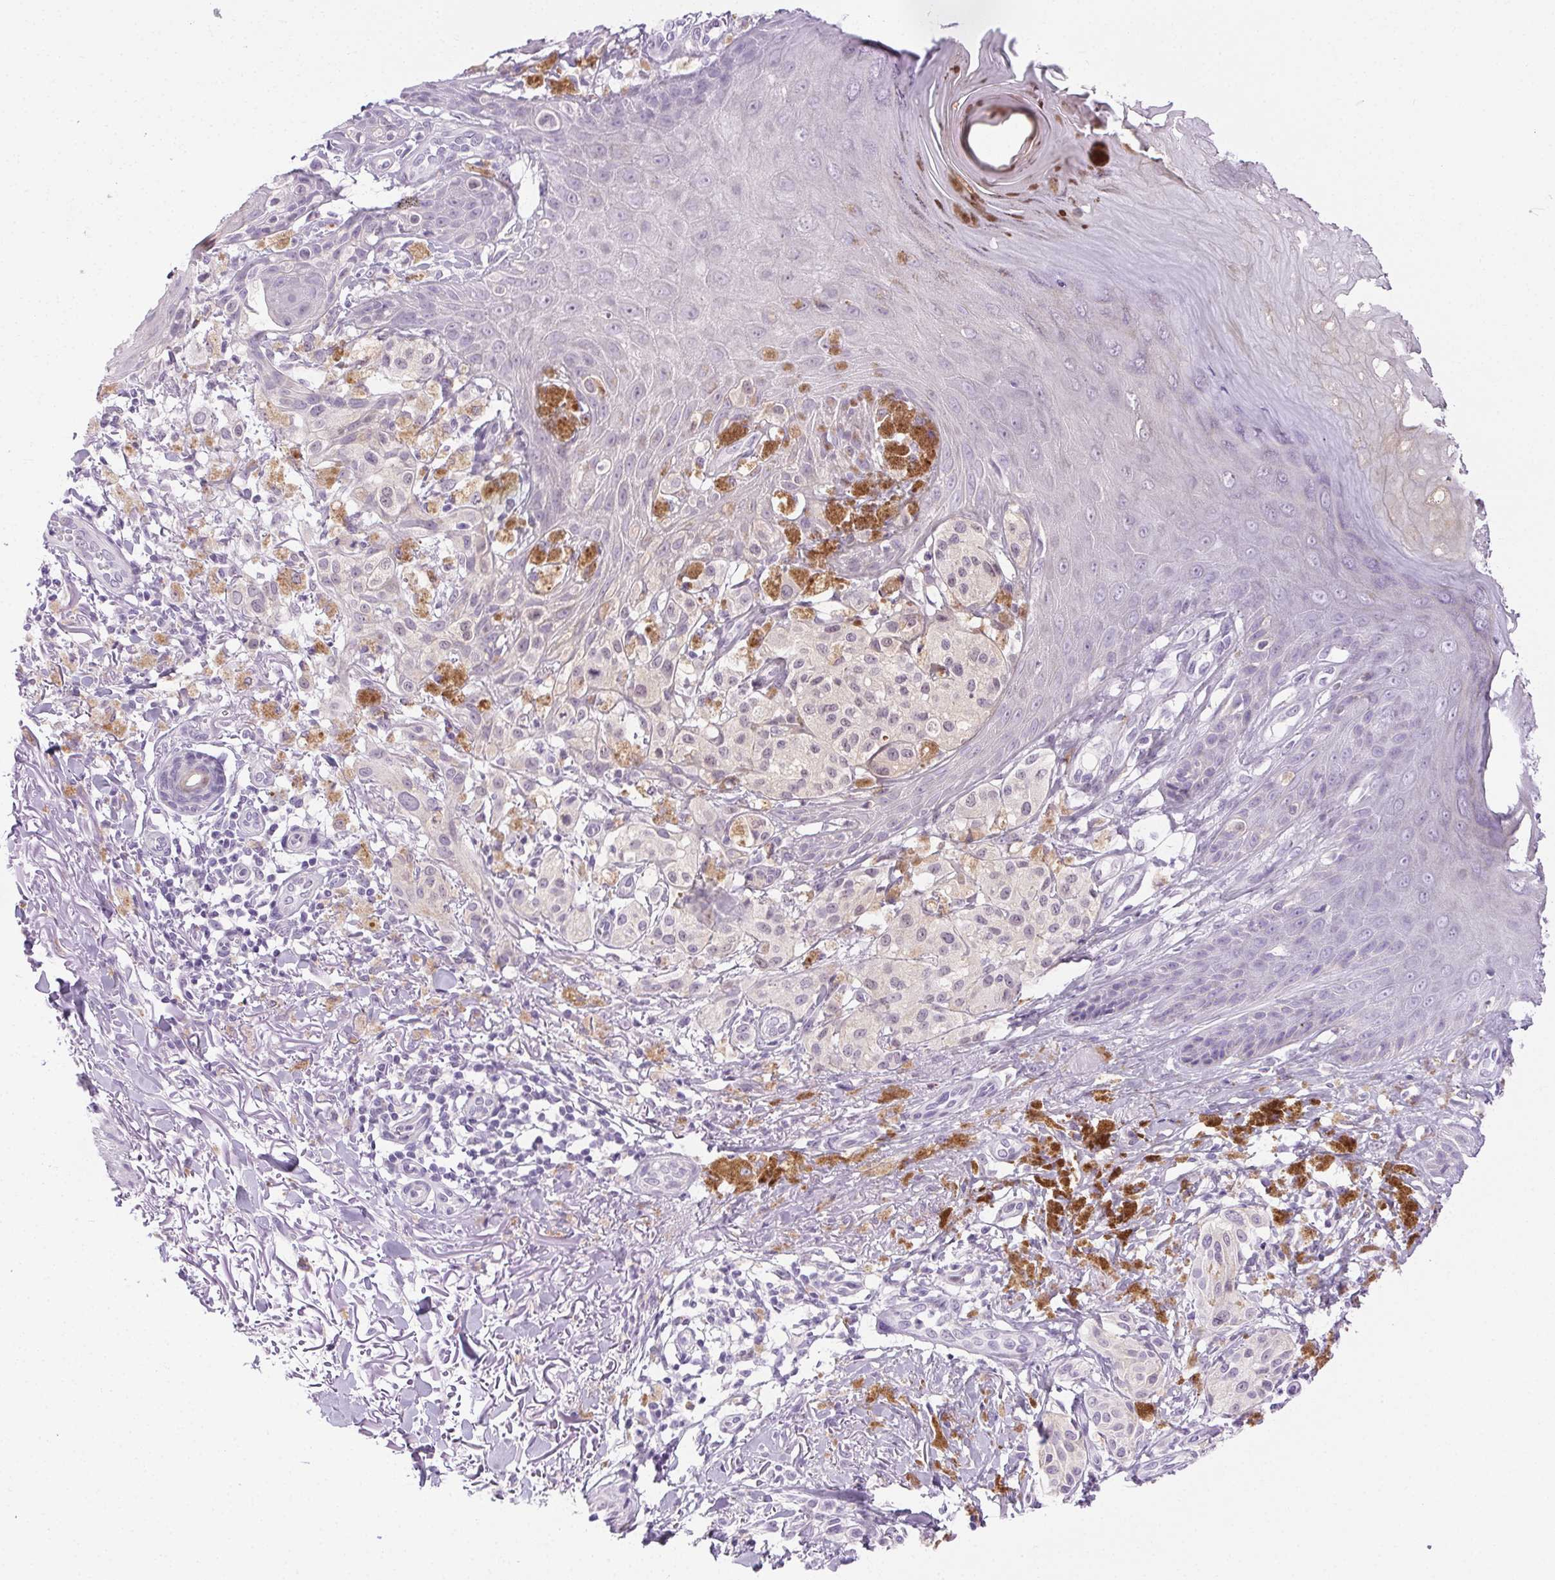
{"staining": {"intensity": "negative", "quantity": "none", "location": "none"}, "tissue": "melanoma", "cell_type": "Tumor cells", "image_type": "cancer", "snomed": [{"axis": "morphology", "description": "Malignant melanoma, NOS"}, {"axis": "topography", "description": "Skin"}], "caption": "Immunohistochemistry image of neoplastic tissue: human melanoma stained with DAB demonstrates no significant protein positivity in tumor cells.", "gene": "C20orf85", "patient": {"sex": "female", "age": 80}}